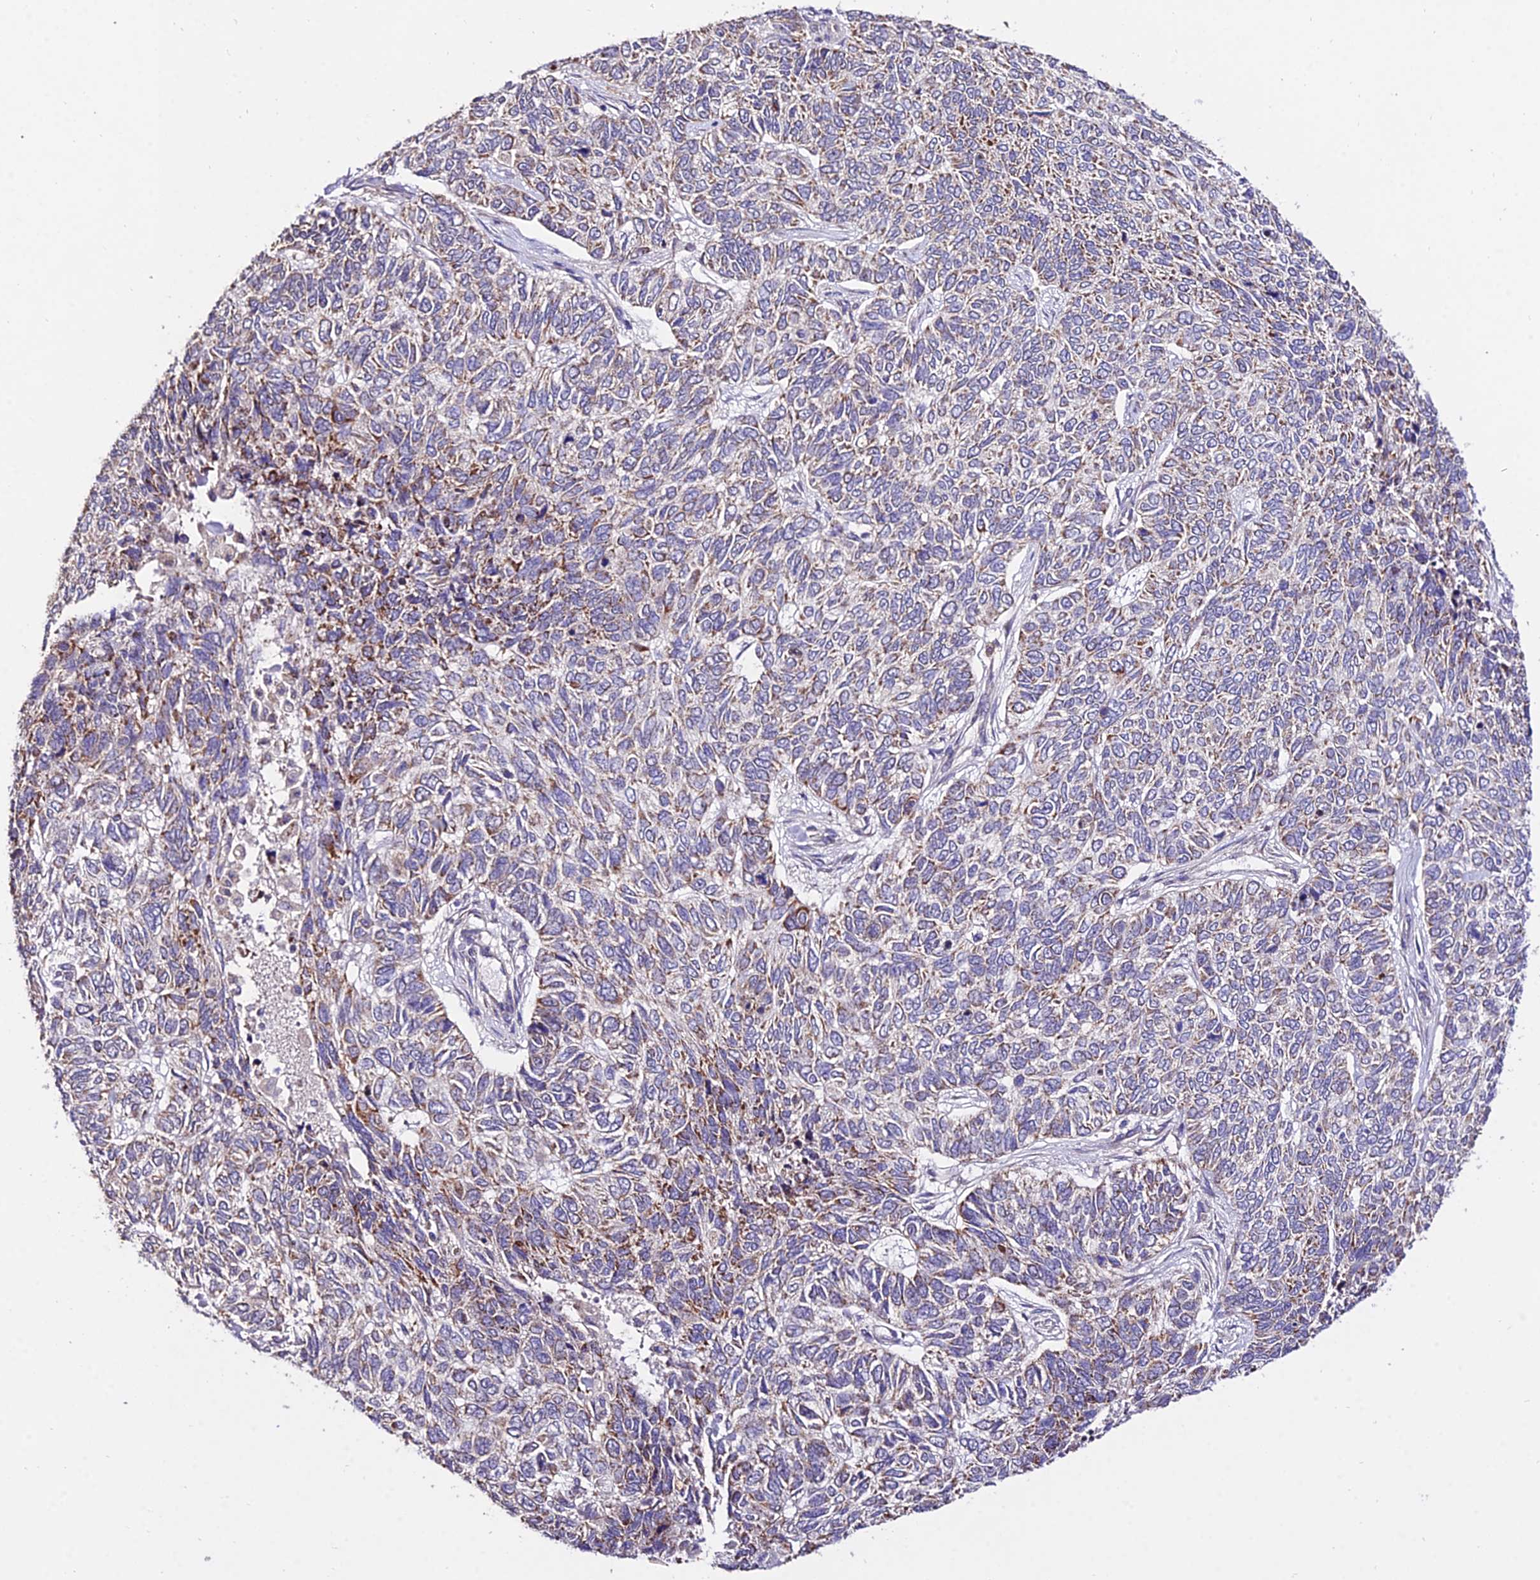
{"staining": {"intensity": "moderate", "quantity": "<25%", "location": "cytoplasmic/membranous"}, "tissue": "skin cancer", "cell_type": "Tumor cells", "image_type": "cancer", "snomed": [{"axis": "morphology", "description": "Basal cell carcinoma"}, {"axis": "topography", "description": "Skin"}], "caption": "Moderate cytoplasmic/membranous protein expression is seen in about <25% of tumor cells in skin cancer (basal cell carcinoma).", "gene": "WDR5B", "patient": {"sex": "female", "age": 65}}